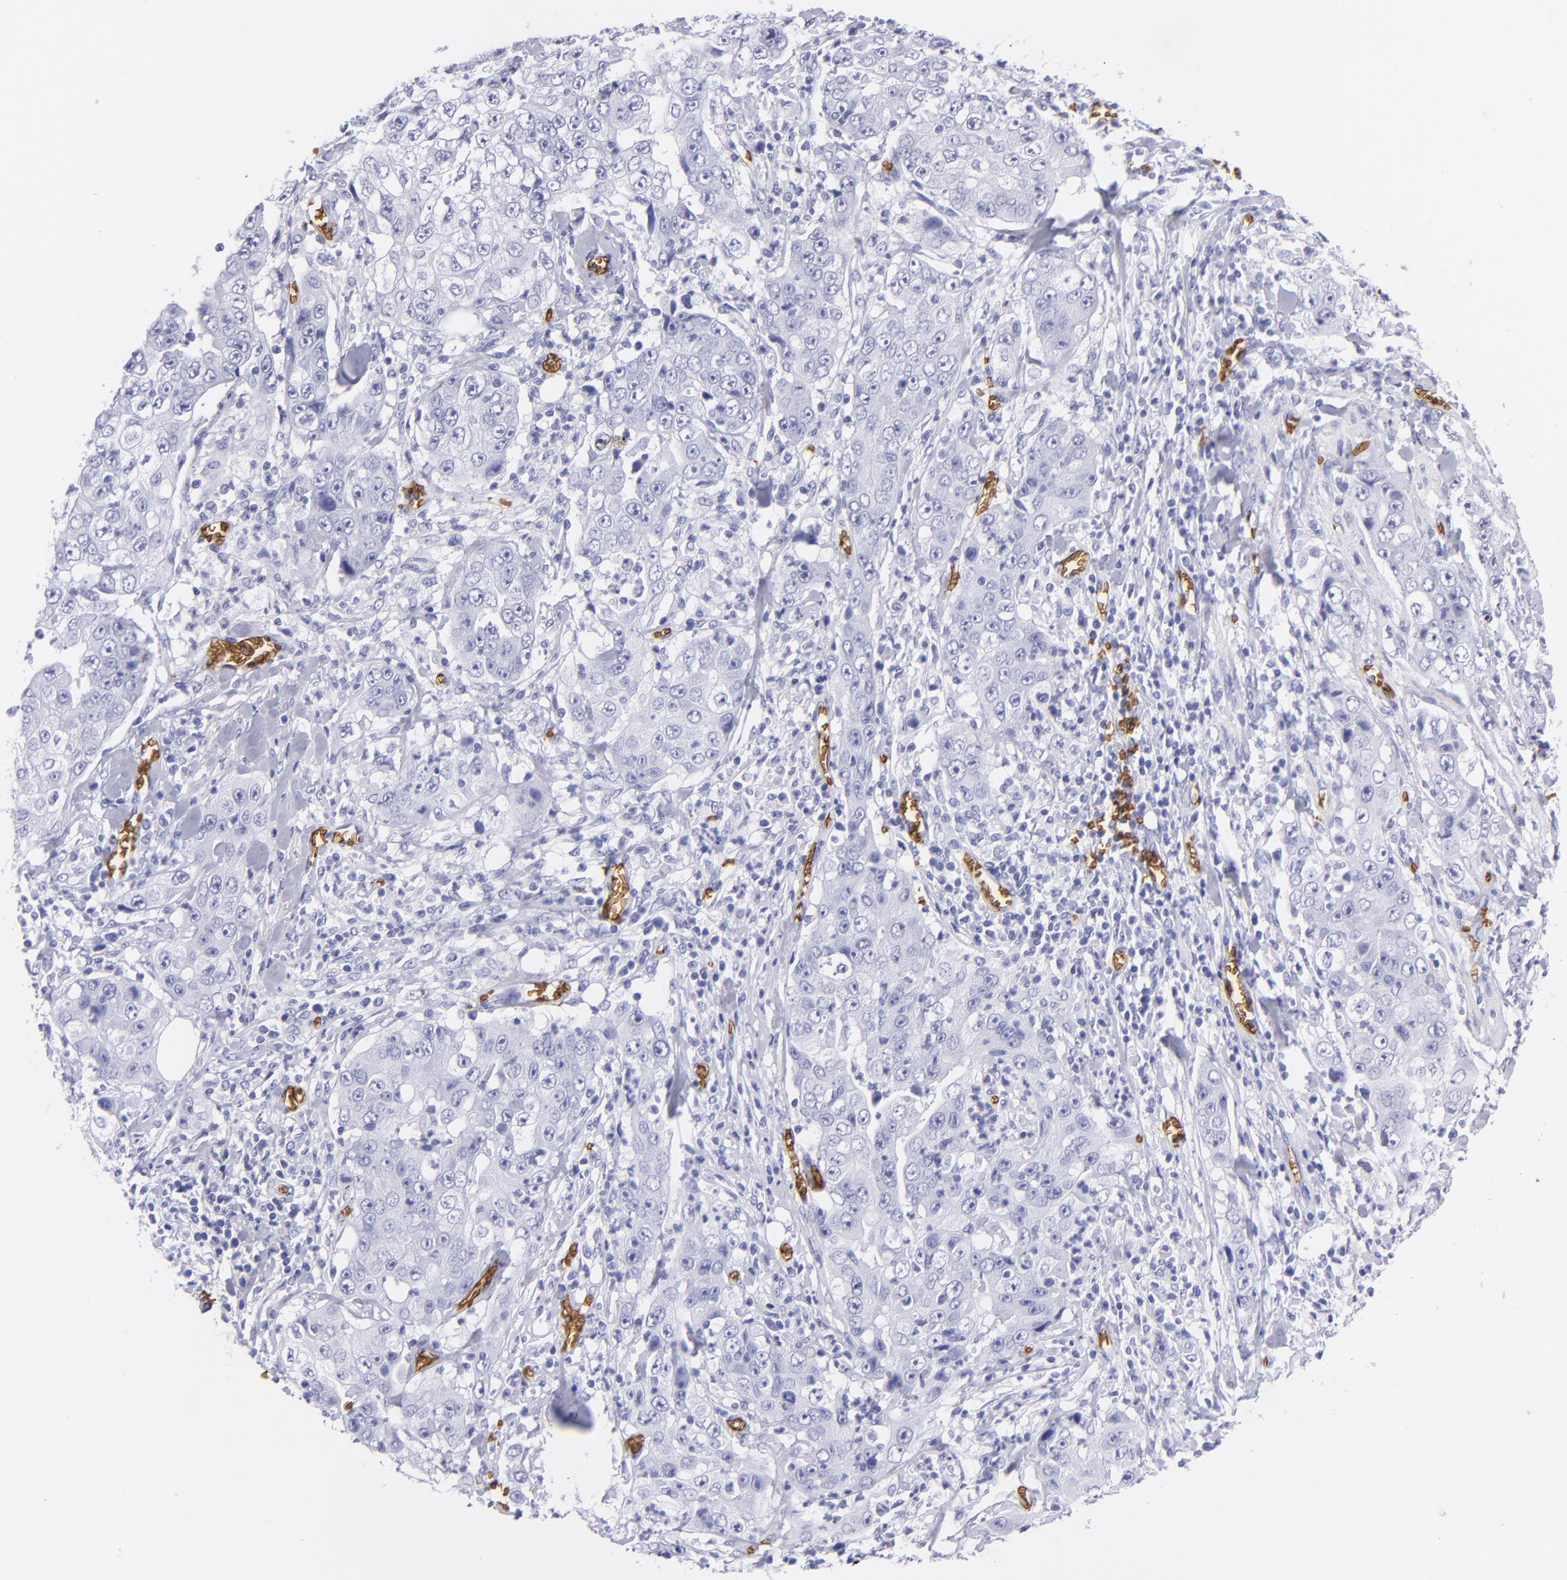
{"staining": {"intensity": "negative", "quantity": "none", "location": "none"}, "tissue": "lung cancer", "cell_type": "Tumor cells", "image_type": "cancer", "snomed": [{"axis": "morphology", "description": "Squamous cell carcinoma, NOS"}, {"axis": "topography", "description": "Lung"}], "caption": "Immunohistochemistry of human lung squamous cell carcinoma shows no positivity in tumor cells.", "gene": "GYPA", "patient": {"sex": "male", "age": 64}}